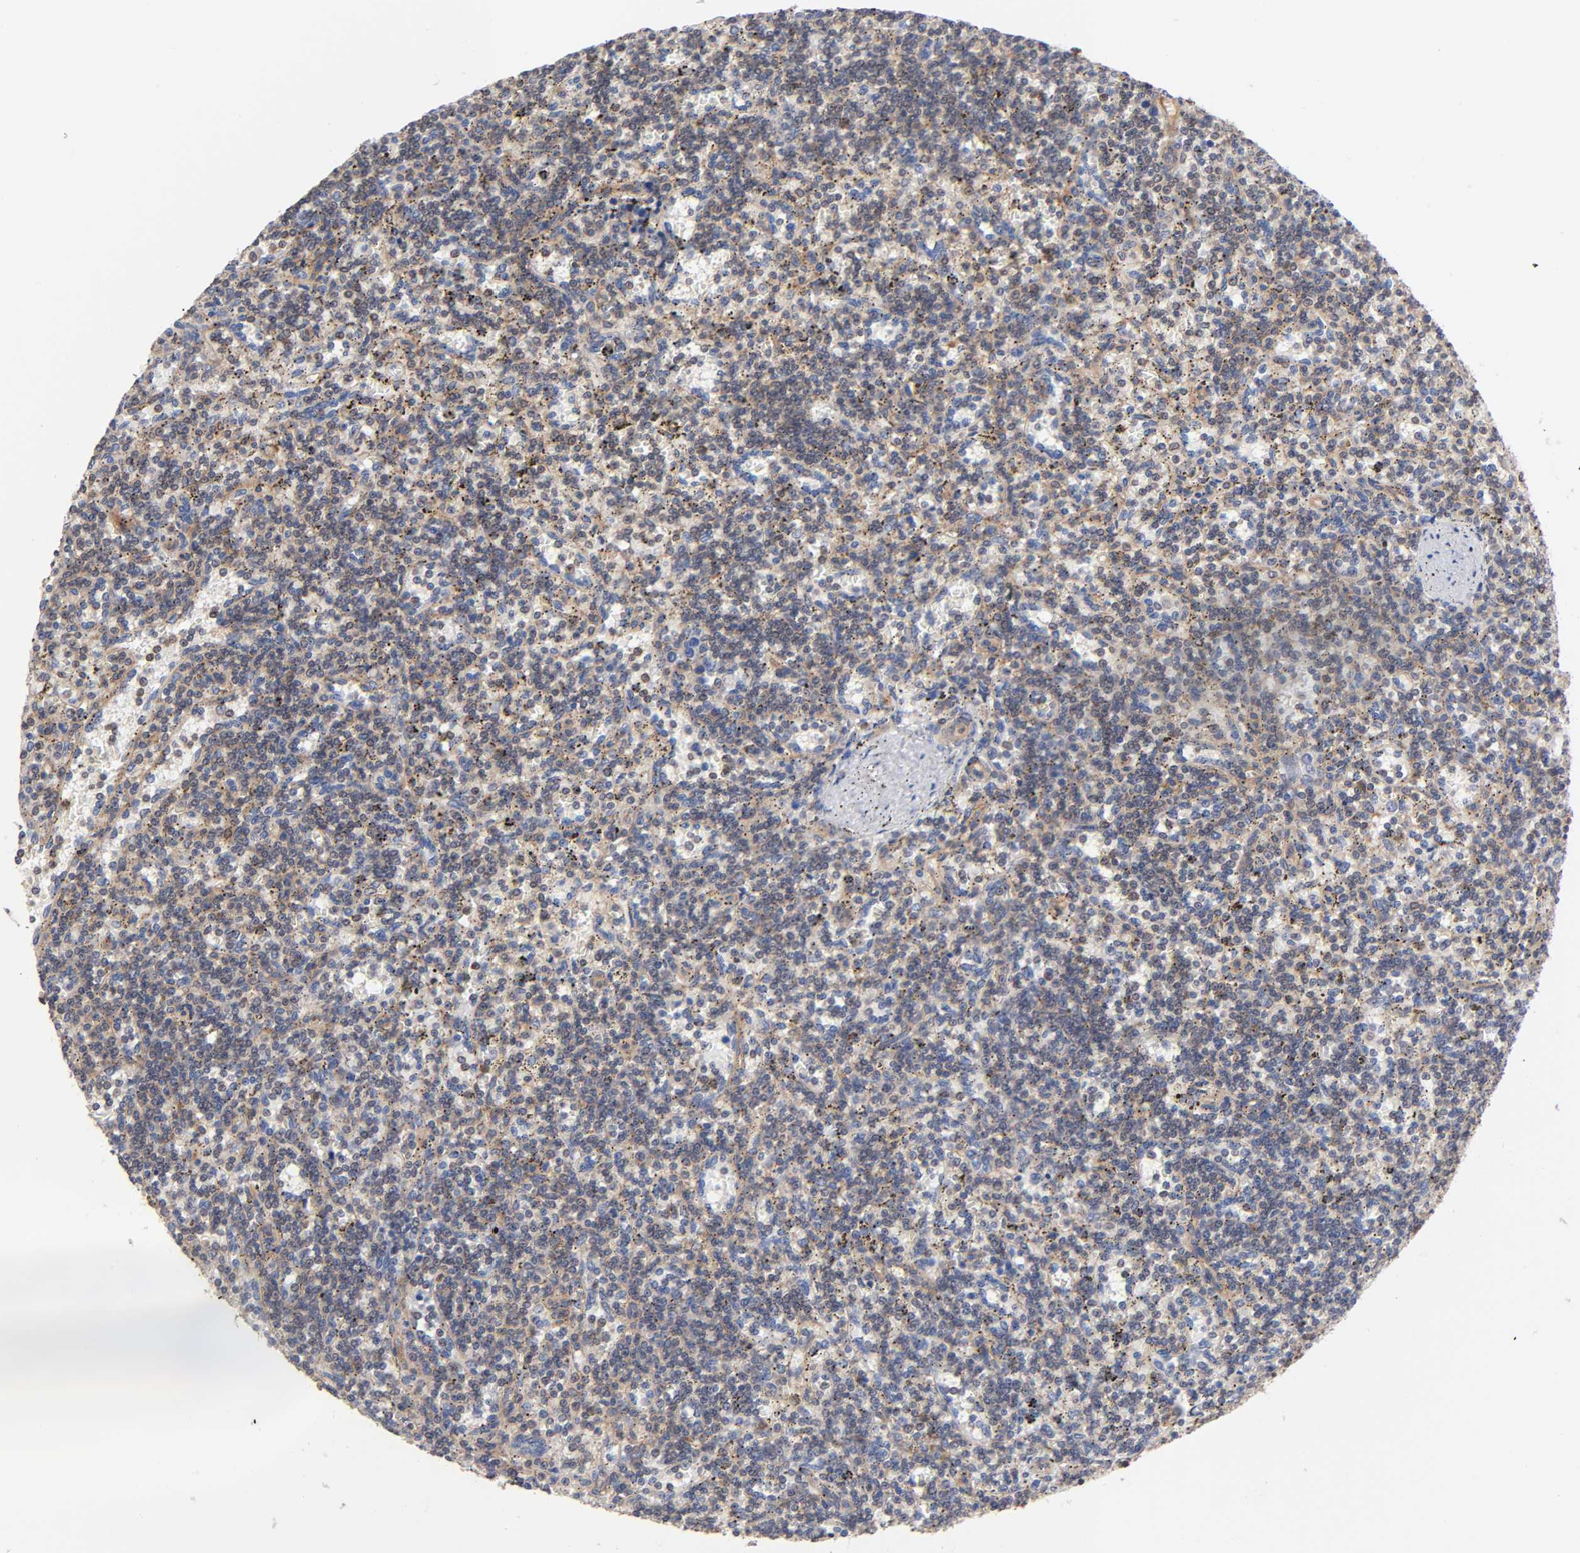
{"staining": {"intensity": "weak", "quantity": "25%-75%", "location": "cytoplasmic/membranous"}, "tissue": "lymphoma", "cell_type": "Tumor cells", "image_type": "cancer", "snomed": [{"axis": "morphology", "description": "Malignant lymphoma, non-Hodgkin's type, Low grade"}, {"axis": "topography", "description": "Spleen"}], "caption": "DAB (3,3'-diaminobenzidine) immunohistochemical staining of lymphoma displays weak cytoplasmic/membranous protein positivity in about 25%-75% of tumor cells. (DAB (3,3'-diaminobenzidine) IHC, brown staining for protein, blue staining for nuclei).", "gene": "STRN3", "patient": {"sex": "male", "age": 73}}